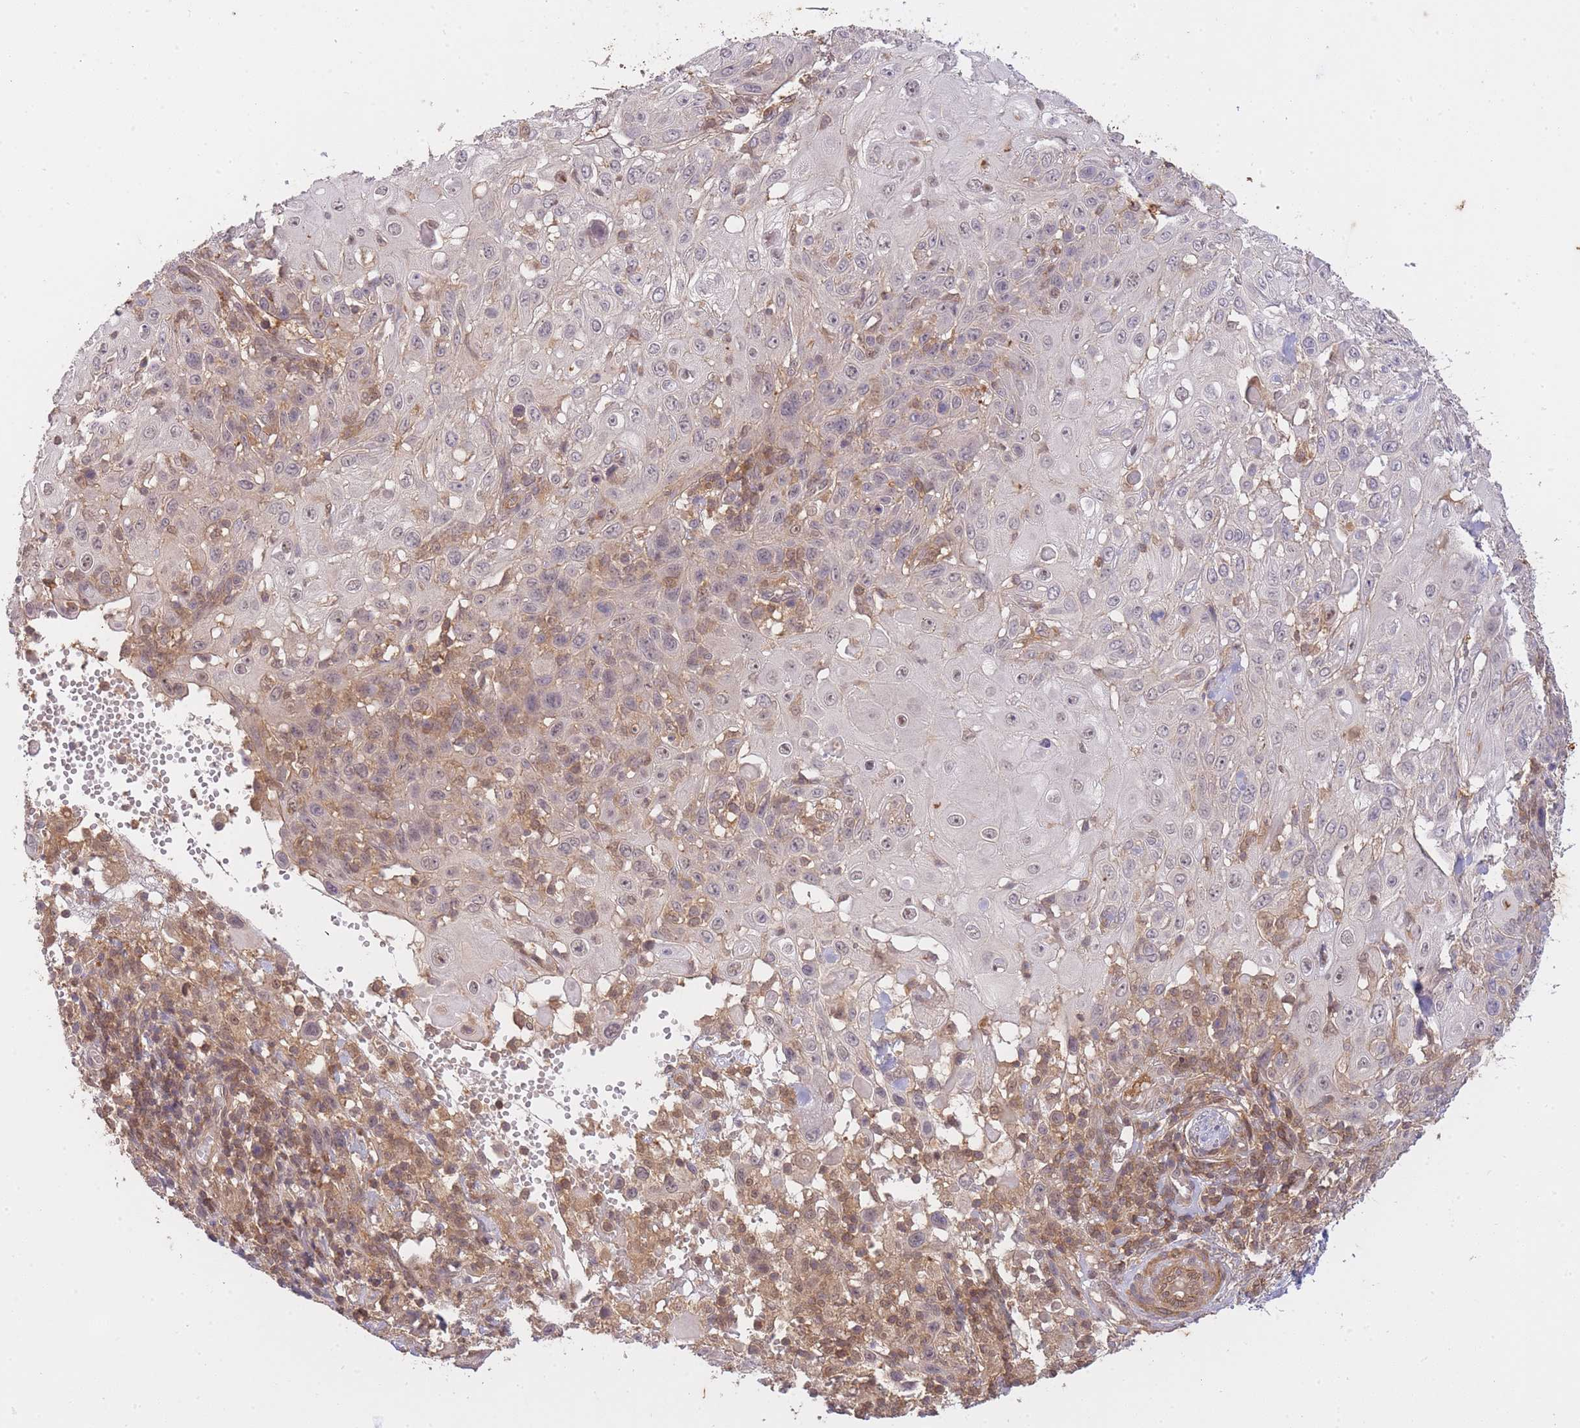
{"staining": {"intensity": "negative", "quantity": "none", "location": "none"}, "tissue": "skin cancer", "cell_type": "Tumor cells", "image_type": "cancer", "snomed": [{"axis": "morphology", "description": "Normal tissue, NOS"}, {"axis": "morphology", "description": "Squamous cell carcinoma, NOS"}, {"axis": "topography", "description": "Skin"}, {"axis": "topography", "description": "Cartilage tissue"}], "caption": "Skin cancer (squamous cell carcinoma) was stained to show a protein in brown. There is no significant positivity in tumor cells. The staining is performed using DAB brown chromogen with nuclei counter-stained in using hematoxylin.", "gene": "ST8SIA4", "patient": {"sex": "female", "age": 79}}